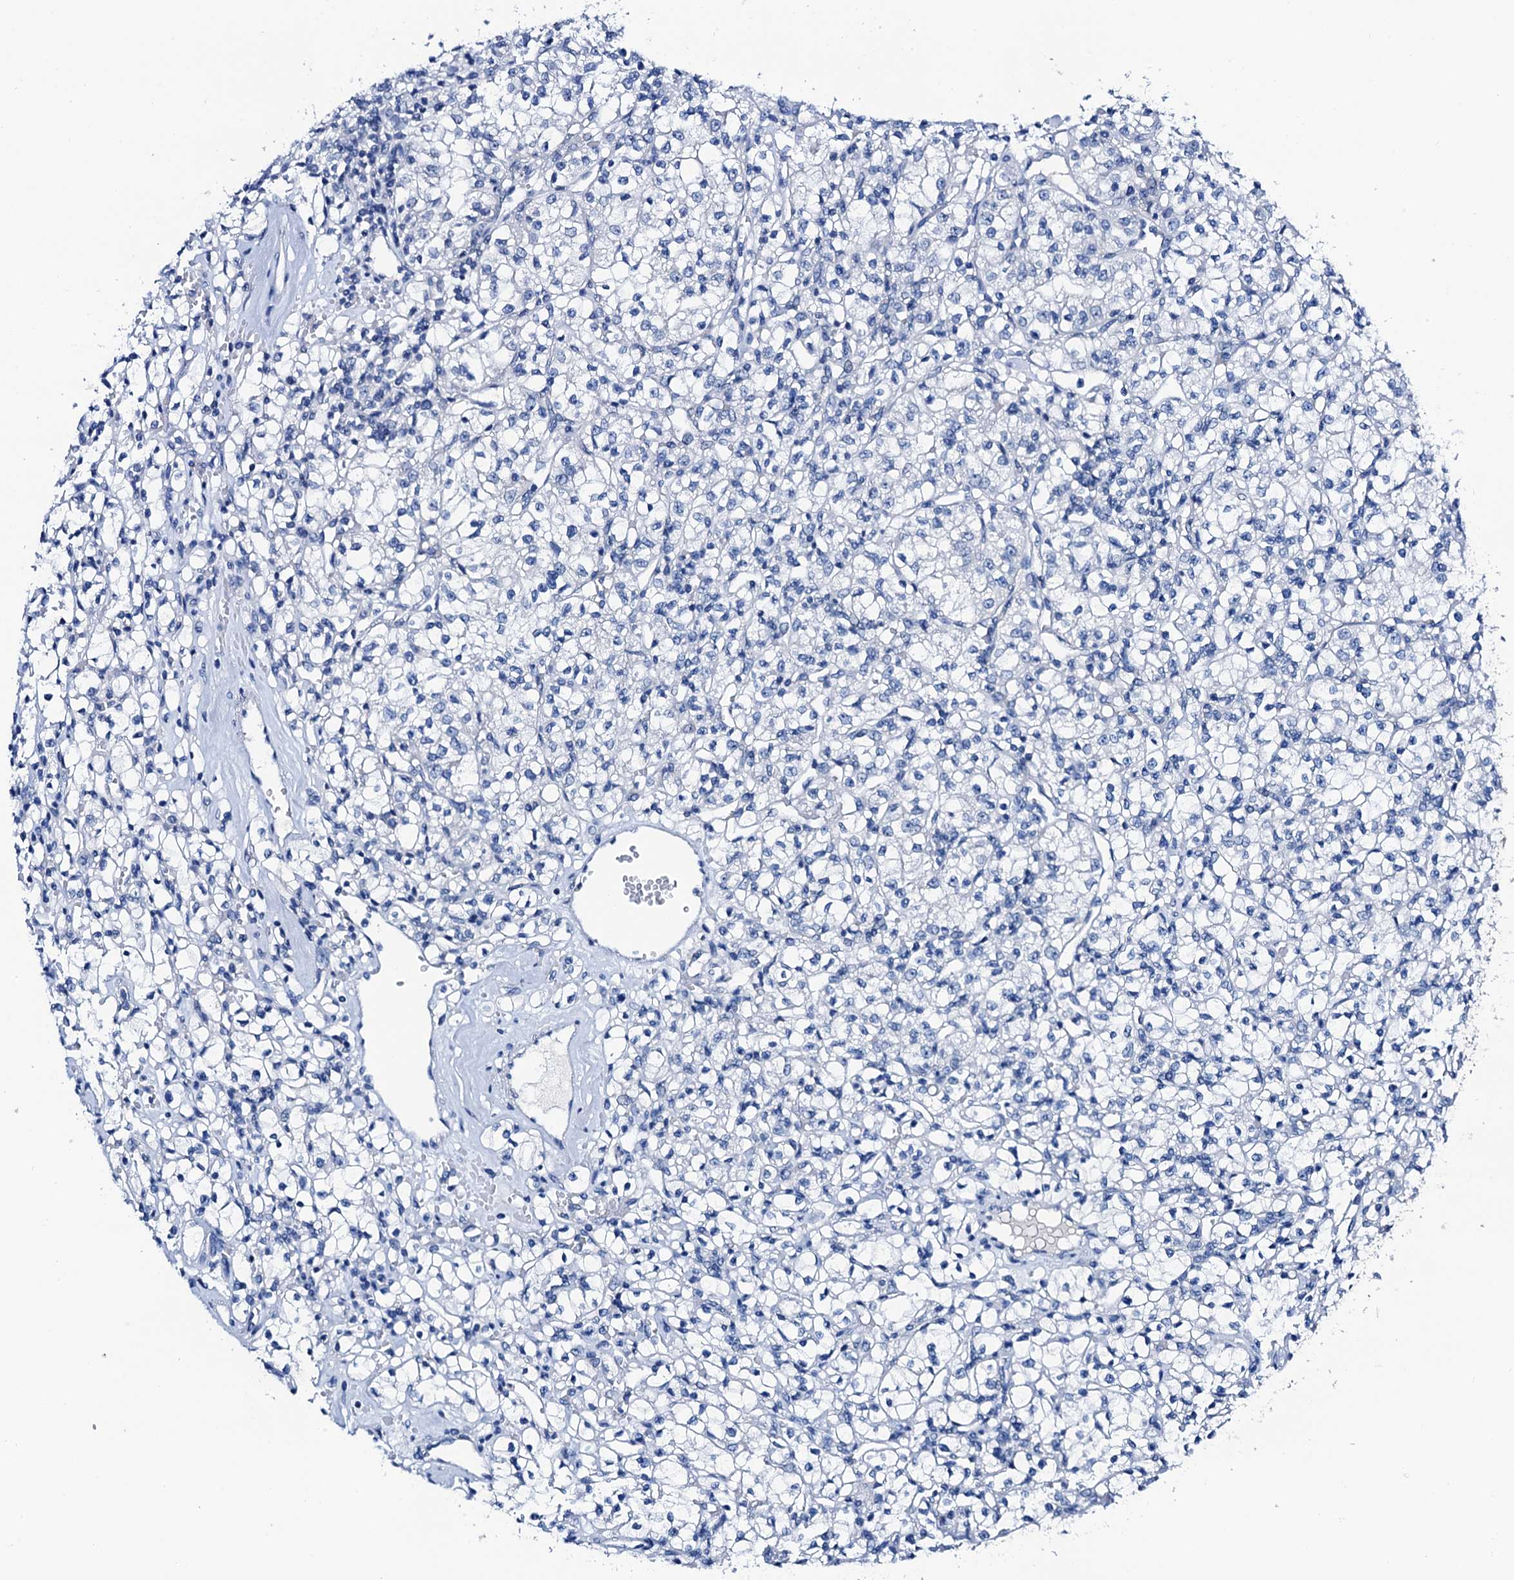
{"staining": {"intensity": "negative", "quantity": "none", "location": "none"}, "tissue": "renal cancer", "cell_type": "Tumor cells", "image_type": "cancer", "snomed": [{"axis": "morphology", "description": "Adenocarcinoma, NOS"}, {"axis": "topography", "description": "Kidney"}], "caption": "Micrograph shows no protein expression in tumor cells of adenocarcinoma (renal) tissue.", "gene": "LYPD3", "patient": {"sex": "female", "age": 59}}